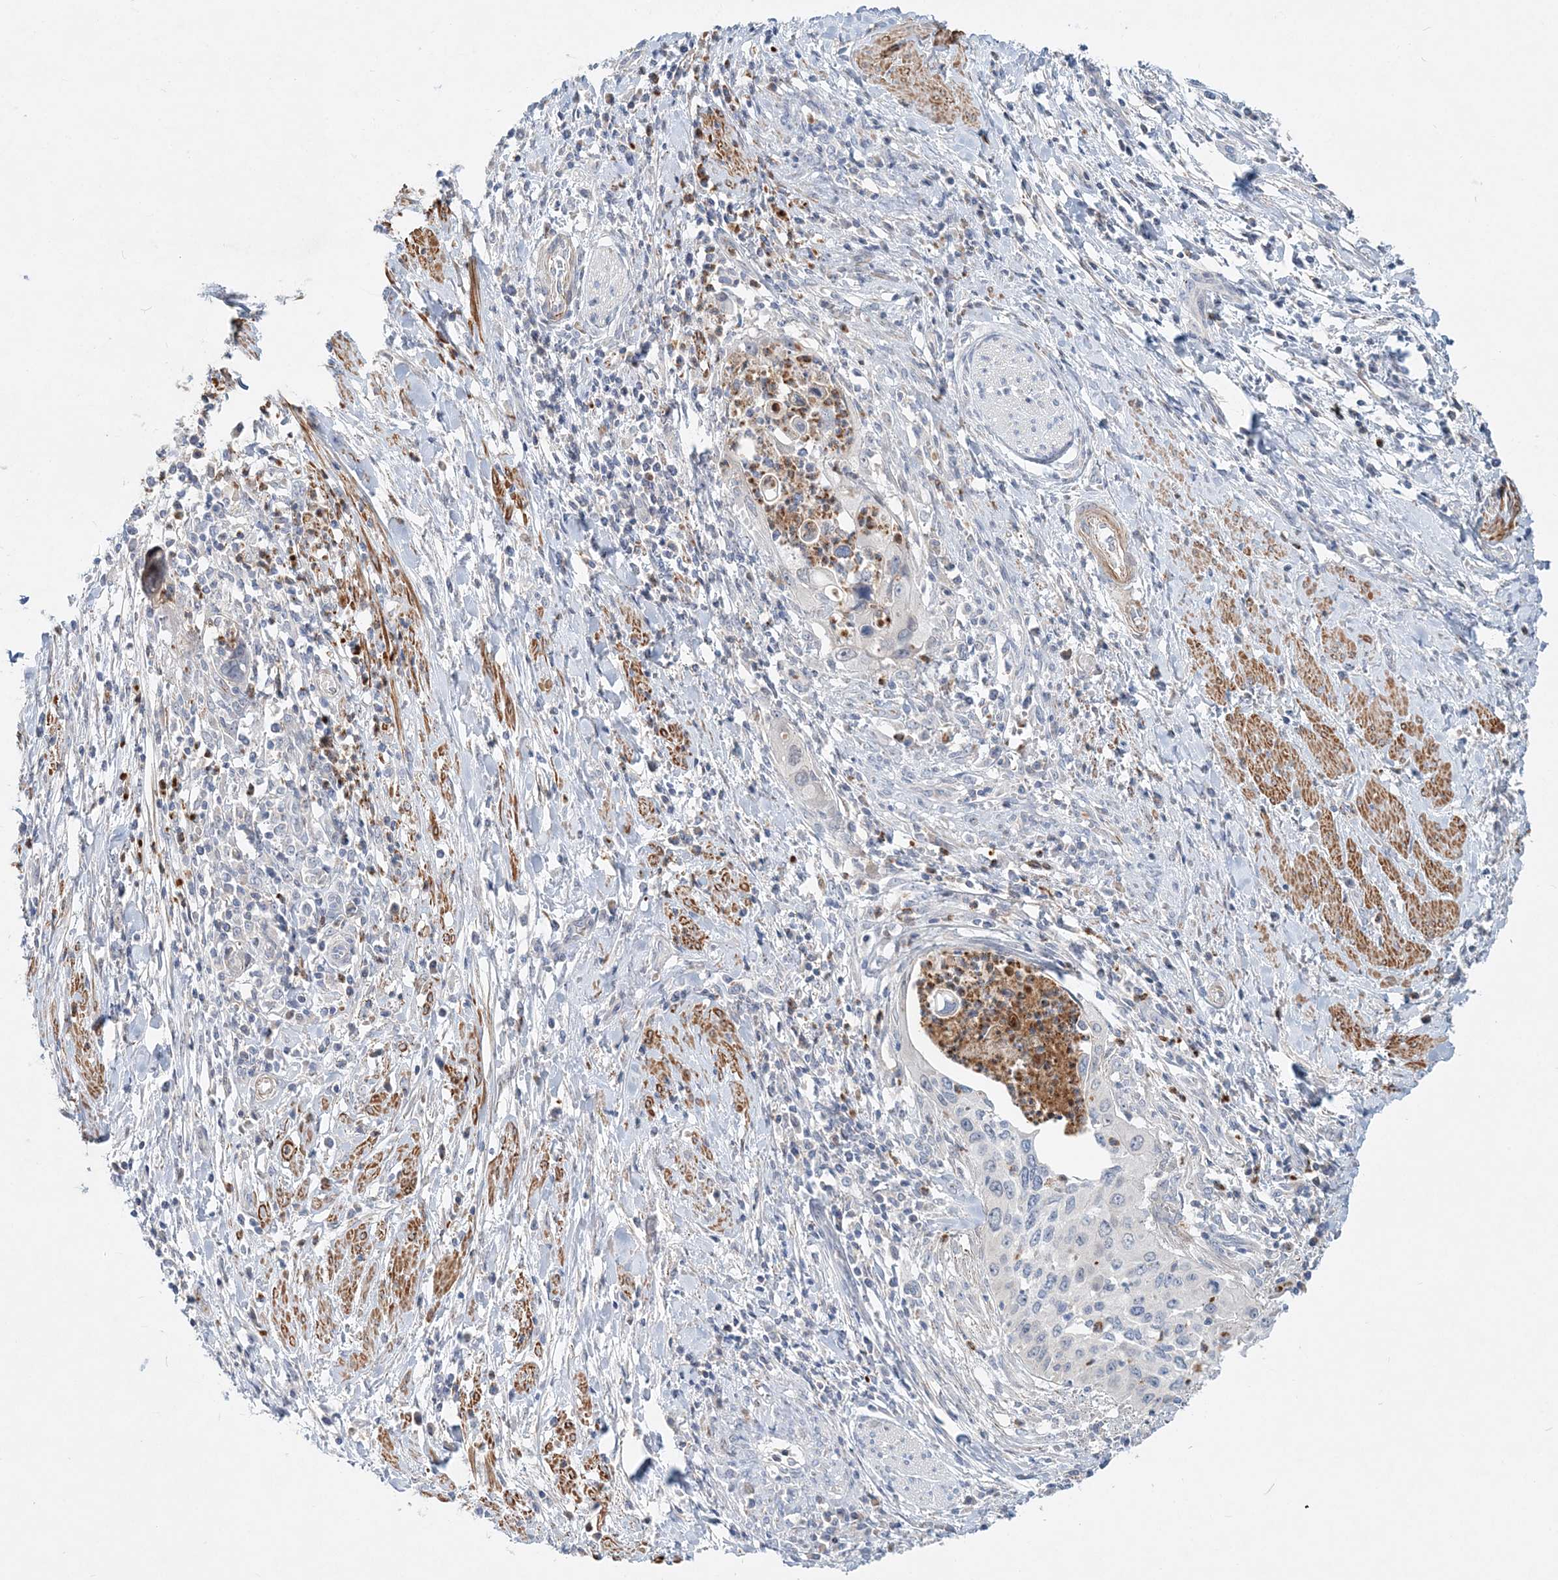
{"staining": {"intensity": "negative", "quantity": "none", "location": "none"}, "tissue": "cervical cancer", "cell_type": "Tumor cells", "image_type": "cancer", "snomed": [{"axis": "morphology", "description": "Squamous cell carcinoma, NOS"}, {"axis": "topography", "description": "Cervix"}], "caption": "Tumor cells show no significant protein expression in cervical cancer (squamous cell carcinoma). (DAB (3,3'-diaminobenzidine) IHC, high magnification).", "gene": "DNAH5", "patient": {"sex": "female", "age": 38}}